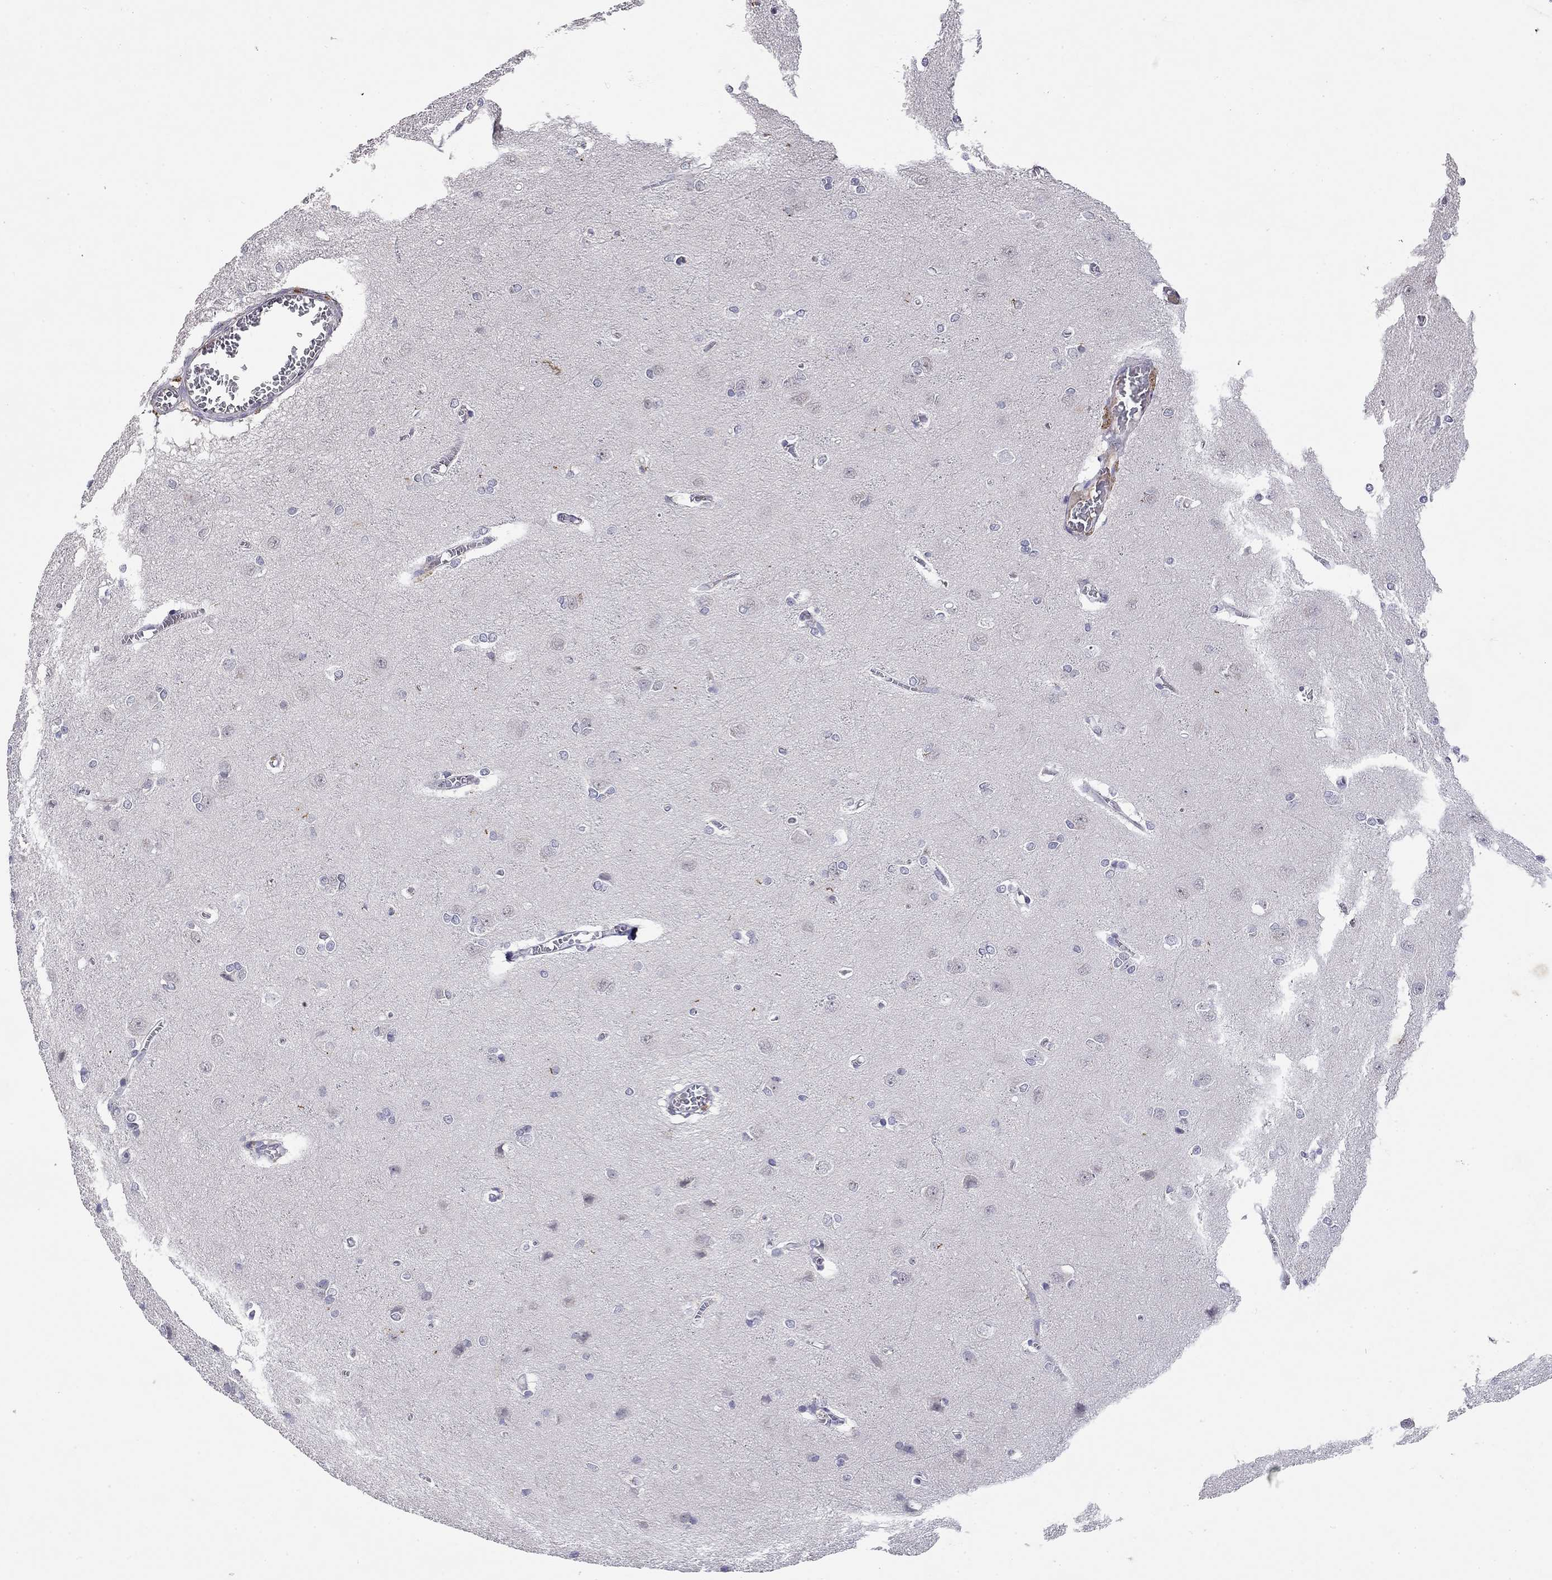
{"staining": {"intensity": "moderate", "quantity": "<25%", "location": "cytoplasmic/membranous"}, "tissue": "cerebral cortex", "cell_type": "Endothelial cells", "image_type": "normal", "snomed": [{"axis": "morphology", "description": "Normal tissue, NOS"}, {"axis": "topography", "description": "Cerebral cortex"}], "caption": "Endothelial cells exhibit moderate cytoplasmic/membranous staining in approximately <25% of cells in benign cerebral cortex.", "gene": "WNK3", "patient": {"sex": "male", "age": 37}}